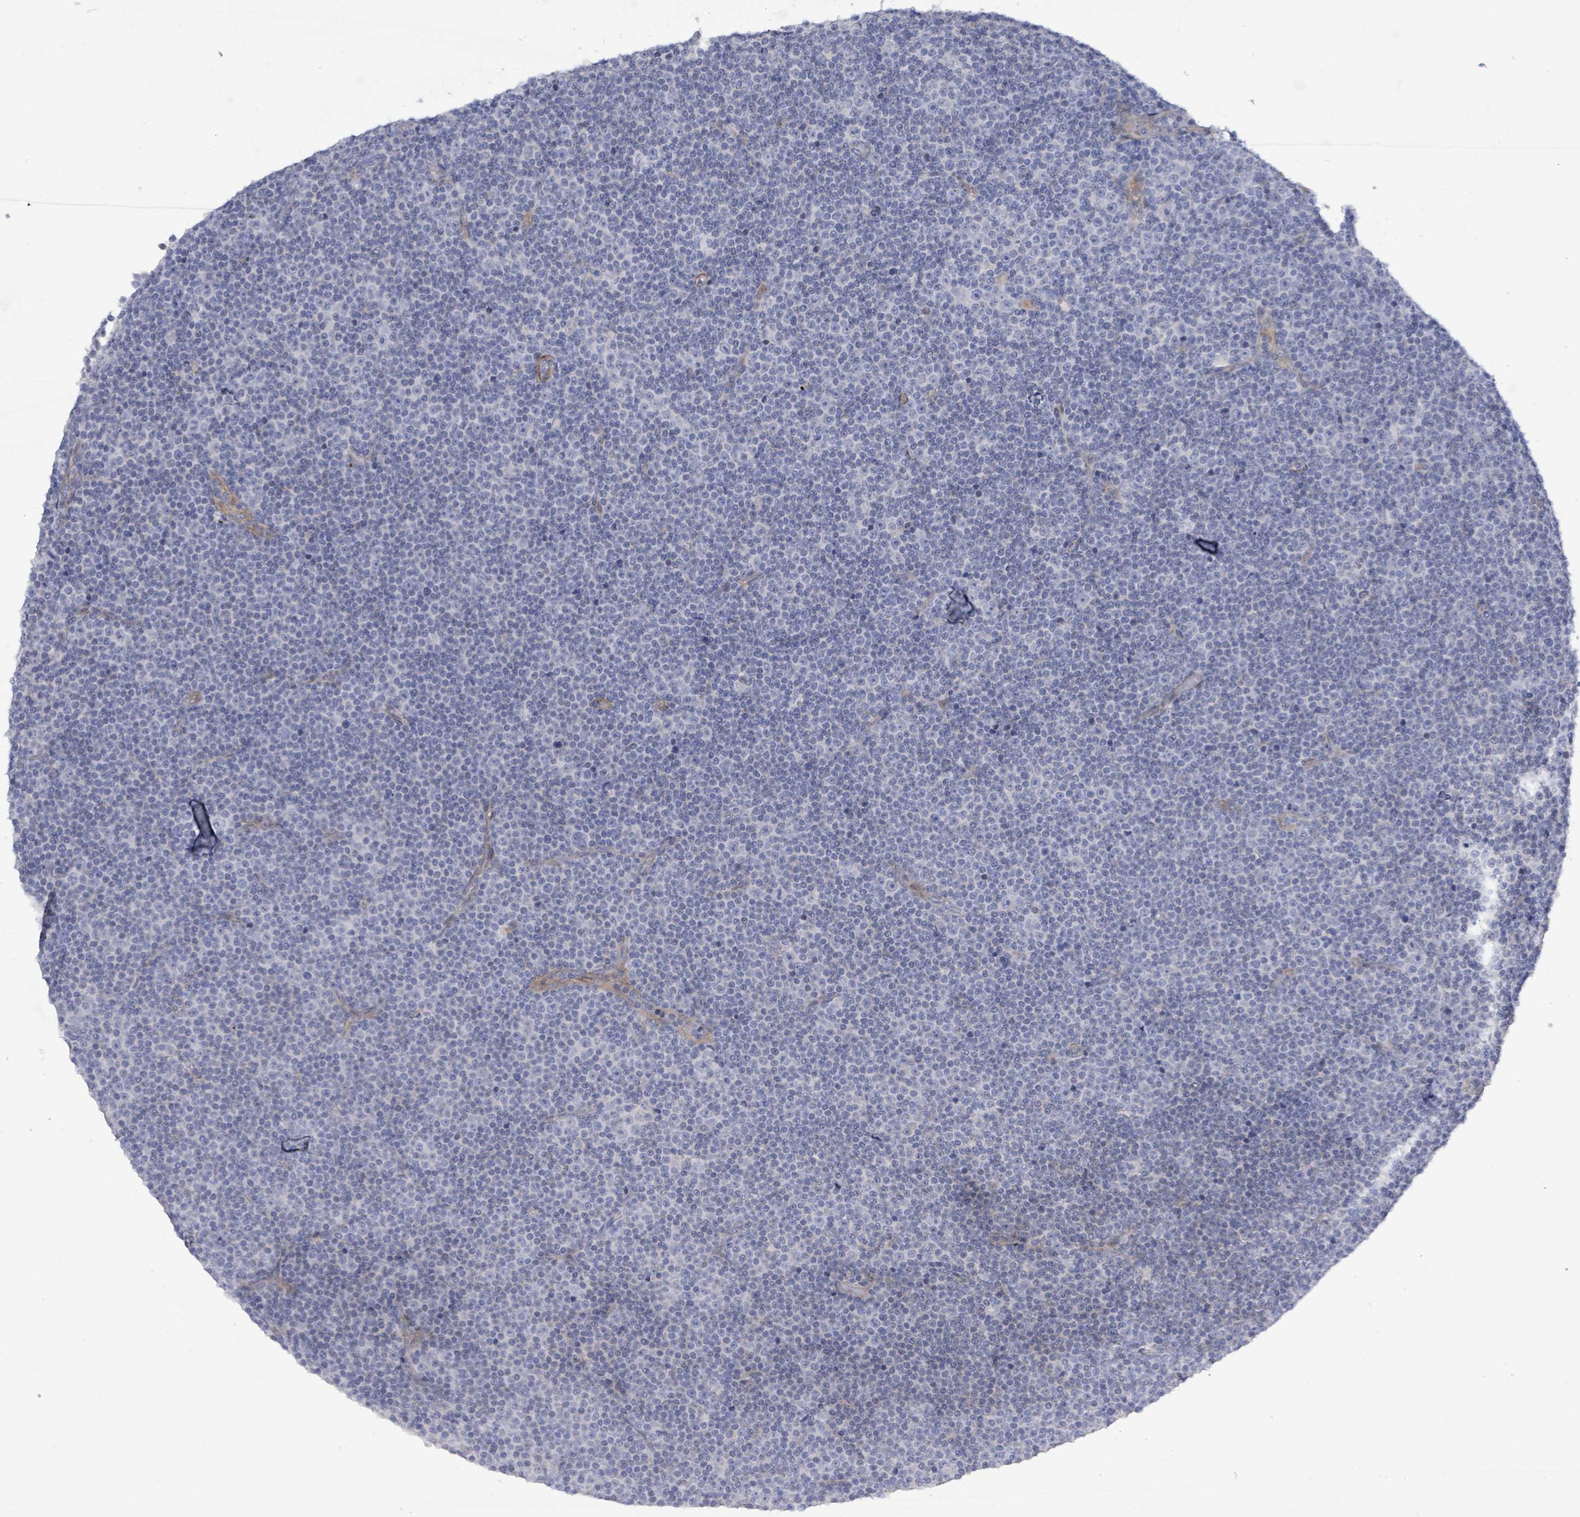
{"staining": {"intensity": "negative", "quantity": "none", "location": "none"}, "tissue": "lymphoma", "cell_type": "Tumor cells", "image_type": "cancer", "snomed": [{"axis": "morphology", "description": "Malignant lymphoma, non-Hodgkin's type, Low grade"}, {"axis": "topography", "description": "Lymph node"}], "caption": "Immunohistochemistry image of malignant lymphoma, non-Hodgkin's type (low-grade) stained for a protein (brown), which reveals no positivity in tumor cells. (DAB immunohistochemistry (IHC) with hematoxylin counter stain).", "gene": "DMRTC1B", "patient": {"sex": "female", "age": 67}}